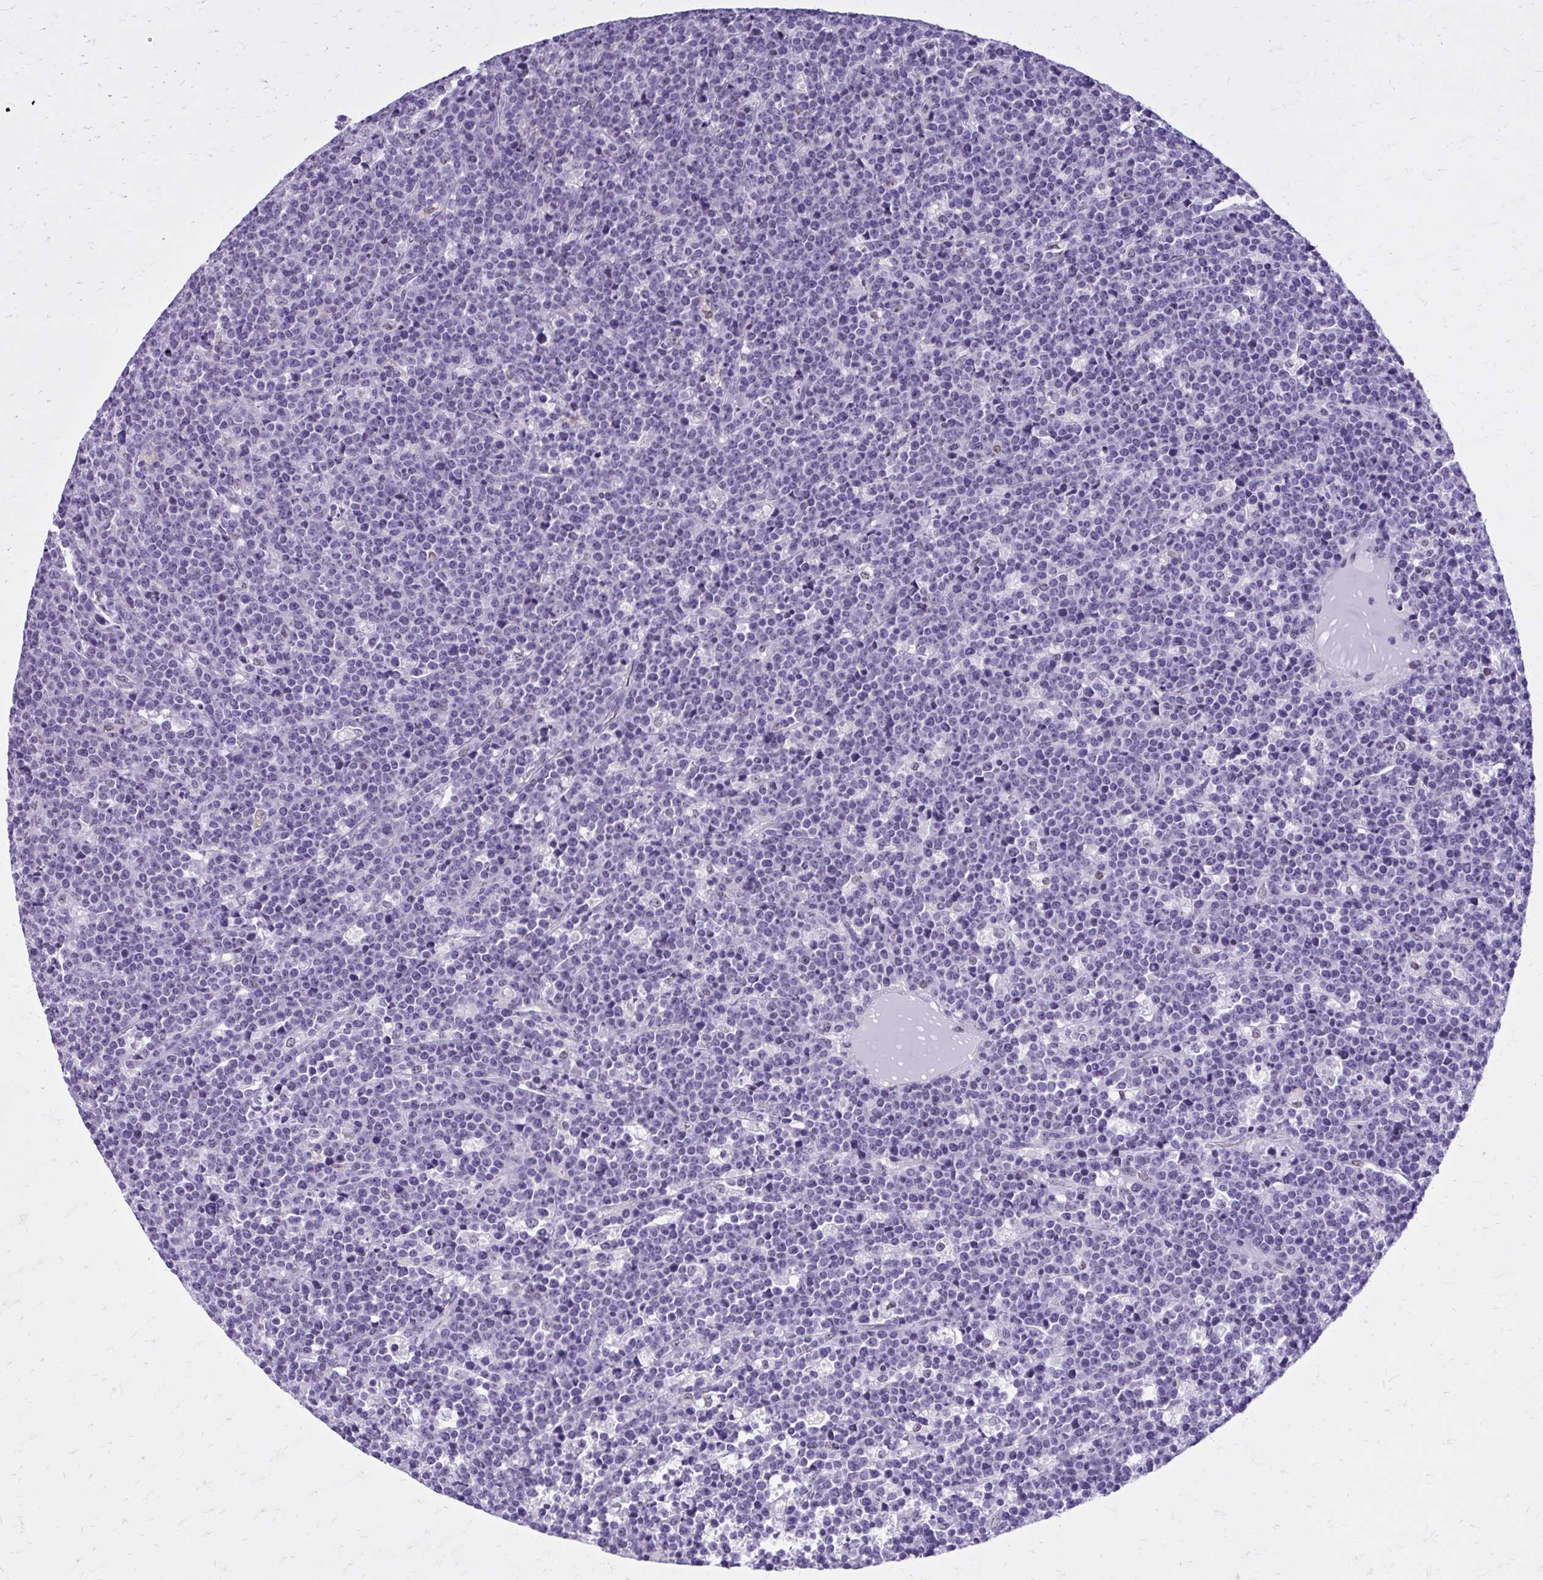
{"staining": {"intensity": "negative", "quantity": "none", "location": "none"}, "tissue": "lymphoma", "cell_type": "Tumor cells", "image_type": "cancer", "snomed": [{"axis": "morphology", "description": "Malignant lymphoma, non-Hodgkin's type, High grade"}, {"axis": "topography", "description": "Ovary"}], "caption": "High magnification brightfield microscopy of high-grade malignant lymphoma, non-Hodgkin's type stained with DAB (3,3'-diaminobenzidine) (brown) and counterstained with hematoxylin (blue): tumor cells show no significant staining.", "gene": "RASL11B", "patient": {"sex": "female", "age": 56}}